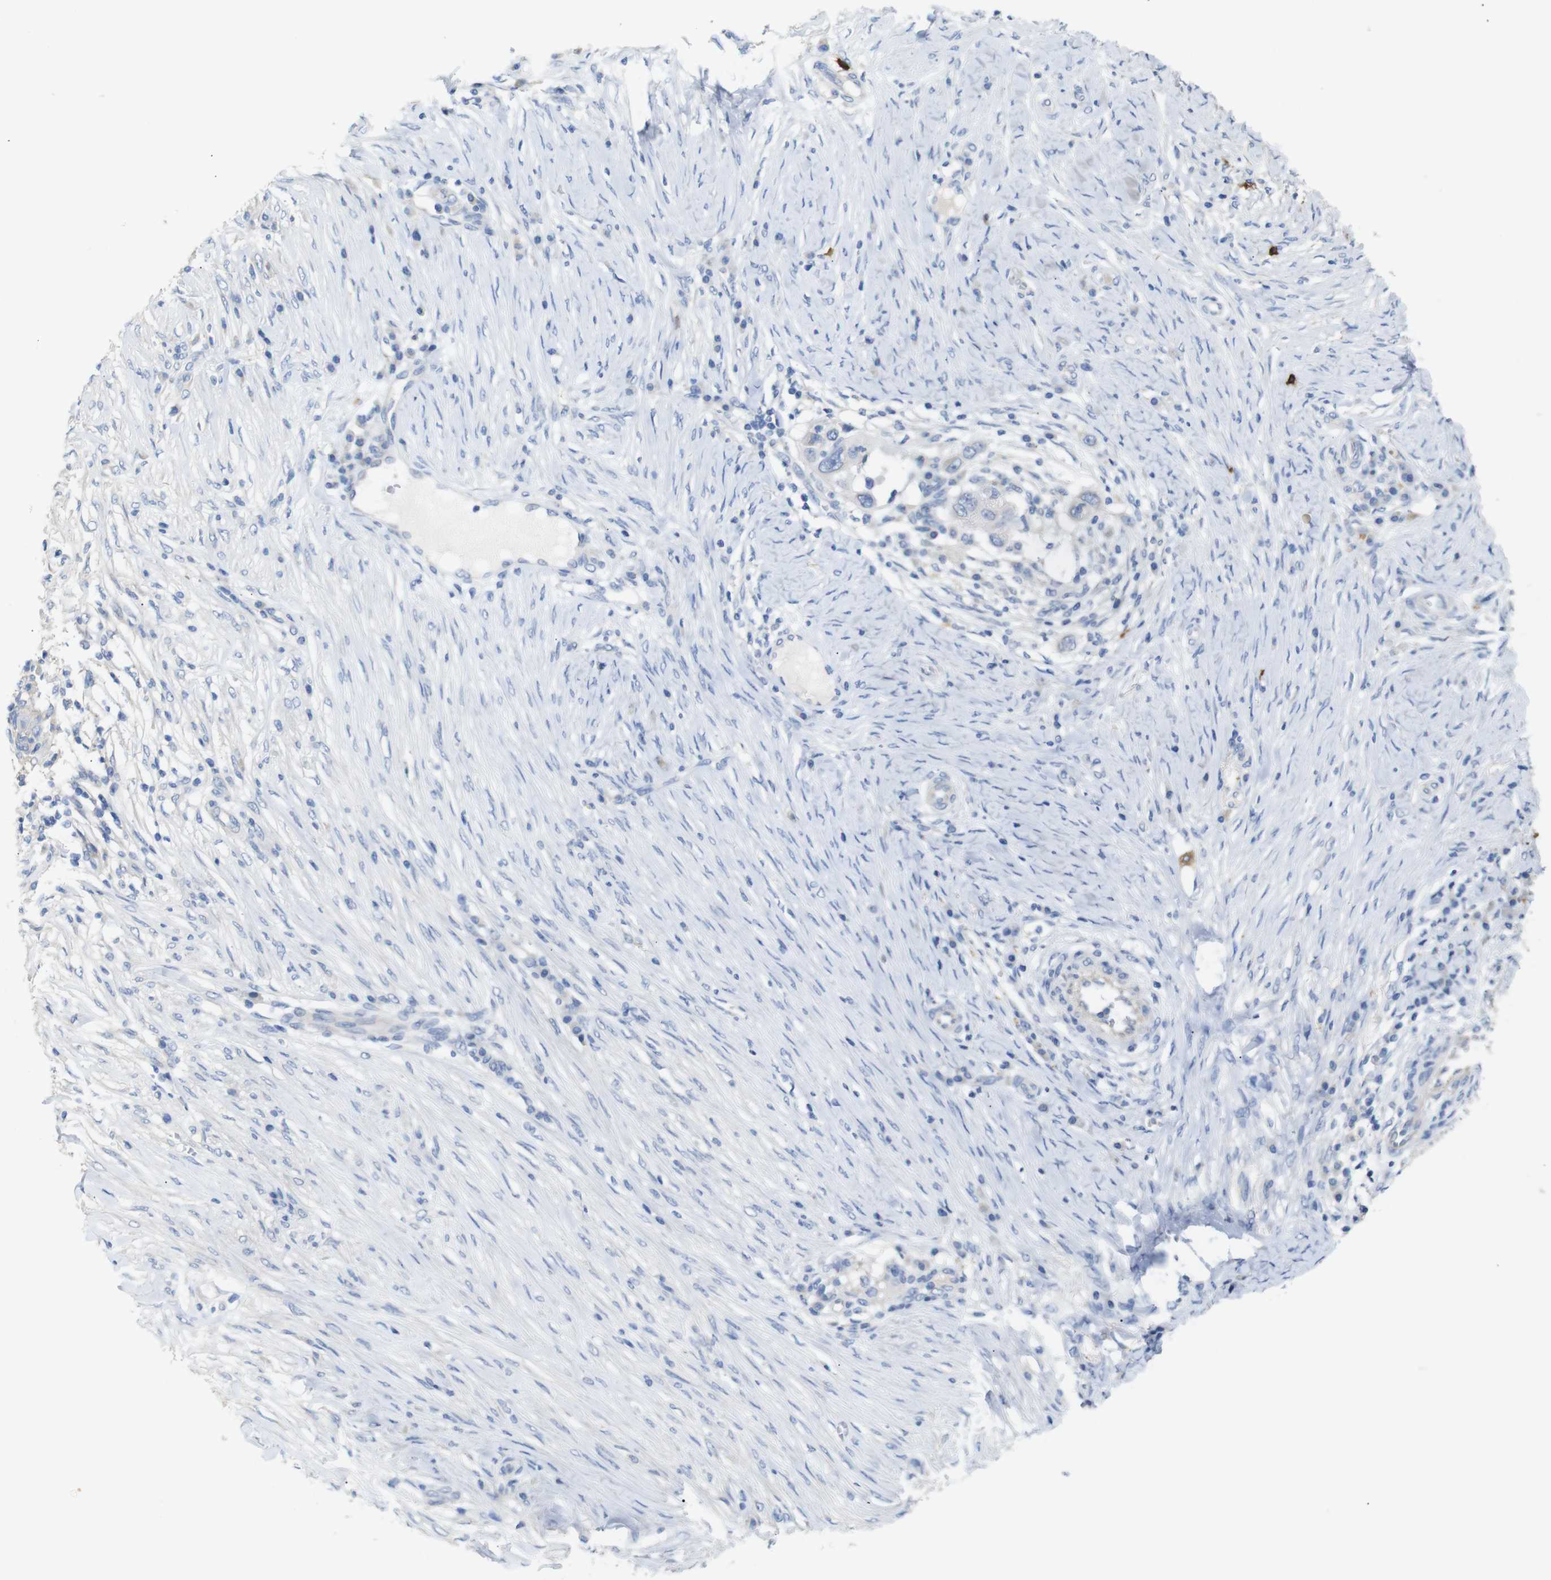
{"staining": {"intensity": "negative", "quantity": "none", "location": "none"}, "tissue": "skin cancer", "cell_type": "Tumor cells", "image_type": "cancer", "snomed": [{"axis": "morphology", "description": "Squamous cell carcinoma, NOS"}, {"axis": "topography", "description": "Skin"}], "caption": "DAB immunohistochemical staining of human skin squamous cell carcinoma exhibits no significant staining in tumor cells.", "gene": "ALOX15", "patient": {"sex": "female", "age": 44}}